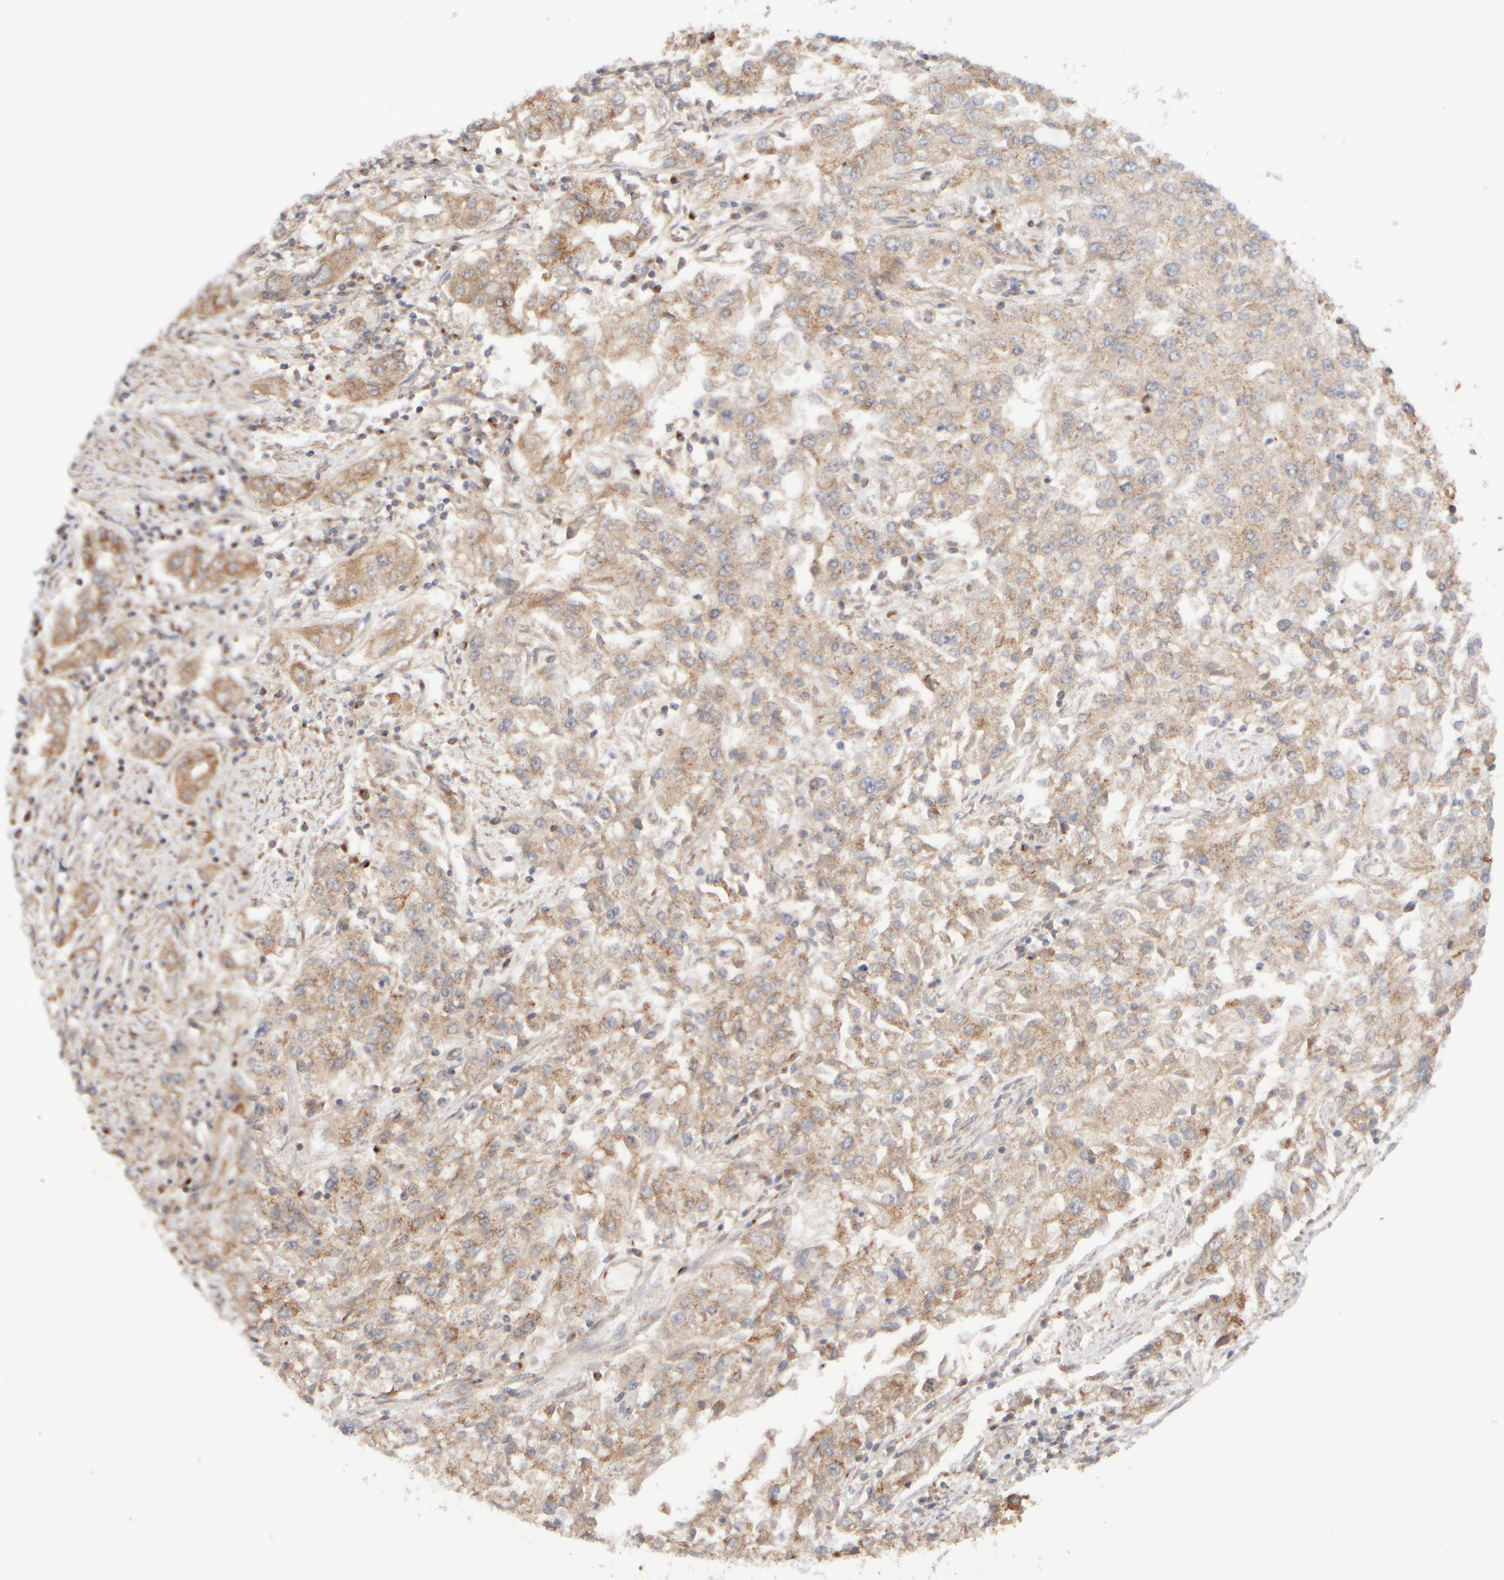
{"staining": {"intensity": "weak", "quantity": ">75%", "location": "cytoplasmic/membranous"}, "tissue": "endometrial cancer", "cell_type": "Tumor cells", "image_type": "cancer", "snomed": [{"axis": "morphology", "description": "Adenocarcinoma, NOS"}, {"axis": "topography", "description": "Endometrium"}], "caption": "A brown stain shows weak cytoplasmic/membranous expression of a protein in adenocarcinoma (endometrial) tumor cells.", "gene": "RABEP1", "patient": {"sex": "female", "age": 49}}